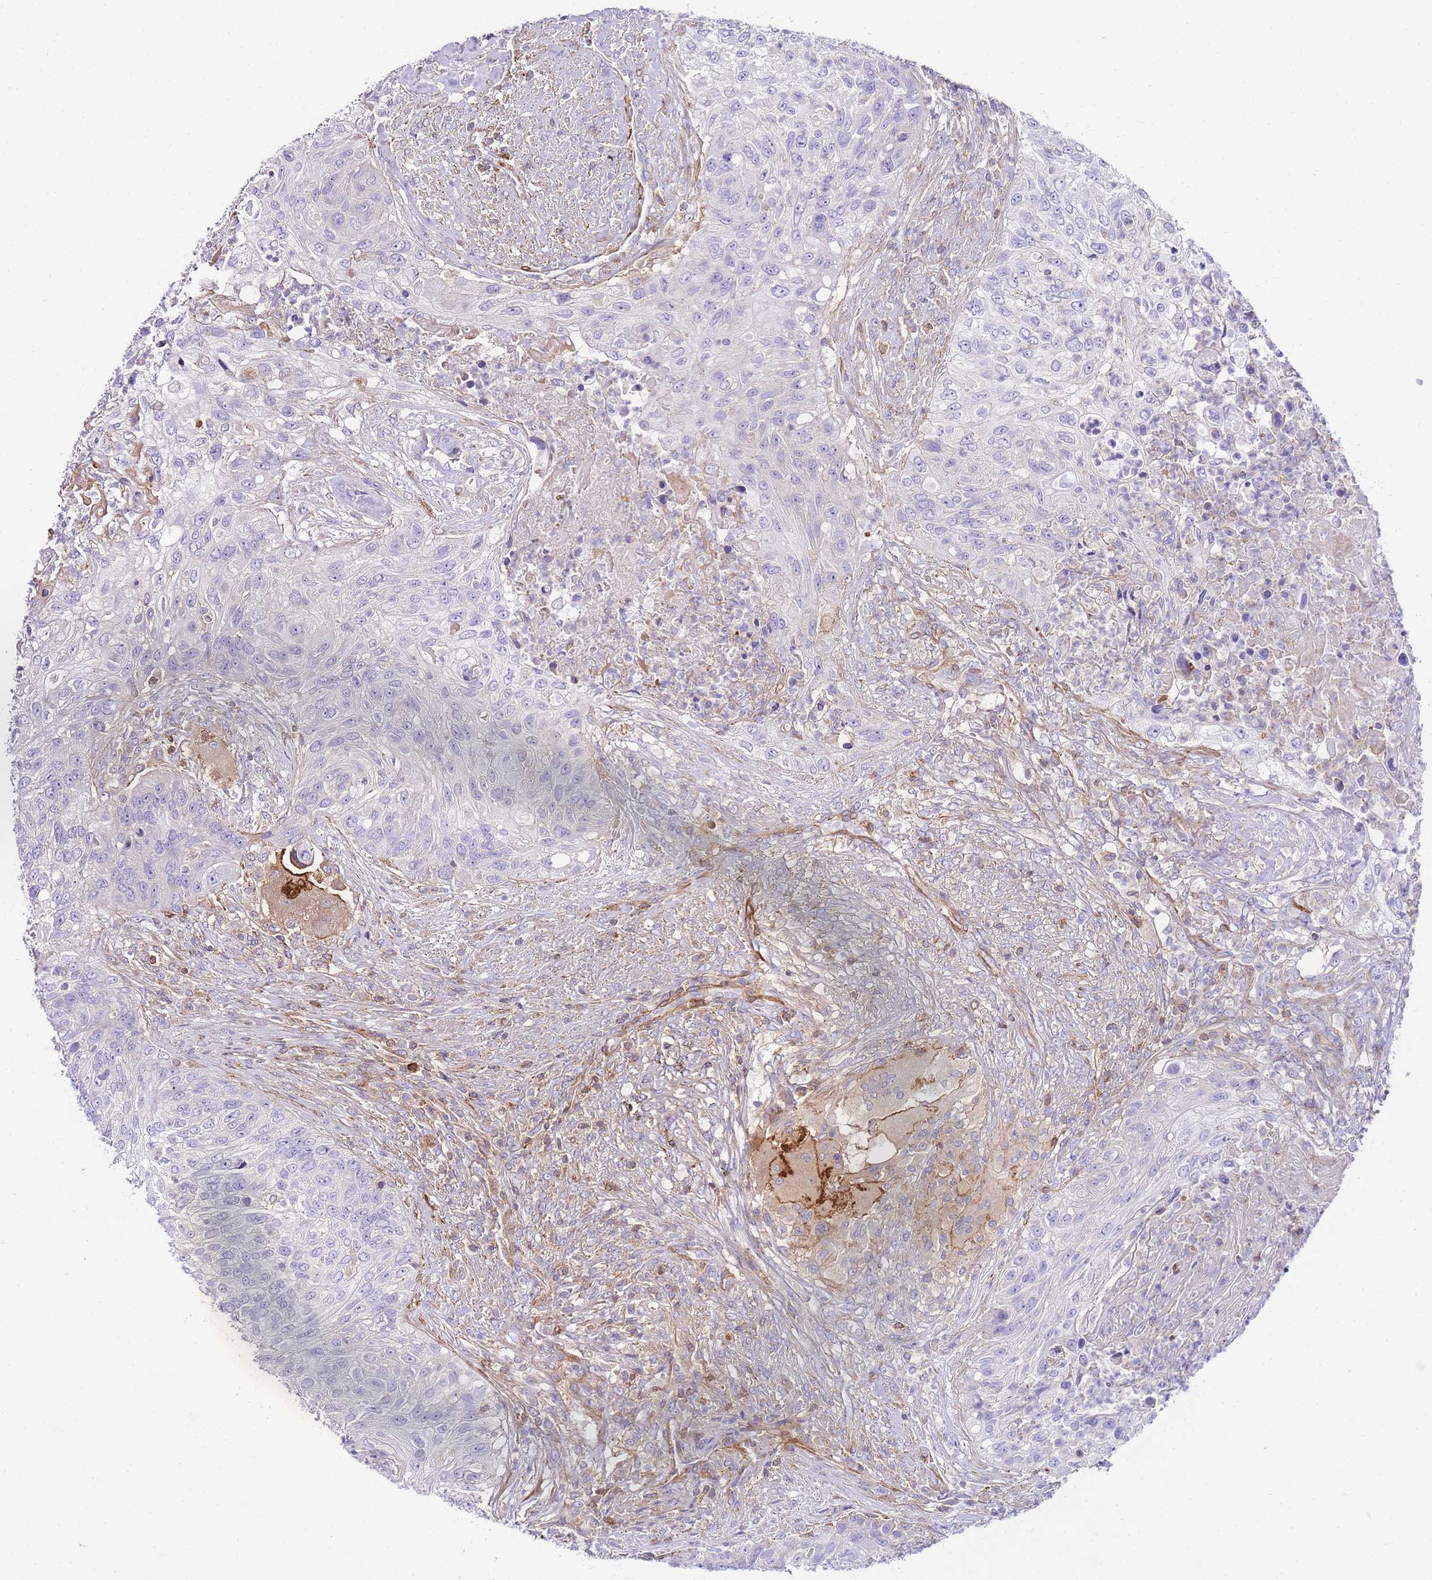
{"staining": {"intensity": "negative", "quantity": "none", "location": "none"}, "tissue": "urothelial cancer", "cell_type": "Tumor cells", "image_type": "cancer", "snomed": [{"axis": "morphology", "description": "Urothelial carcinoma, High grade"}, {"axis": "topography", "description": "Urinary bladder"}], "caption": "Immunohistochemistry of human high-grade urothelial carcinoma shows no expression in tumor cells.", "gene": "FBN3", "patient": {"sex": "female", "age": 60}}